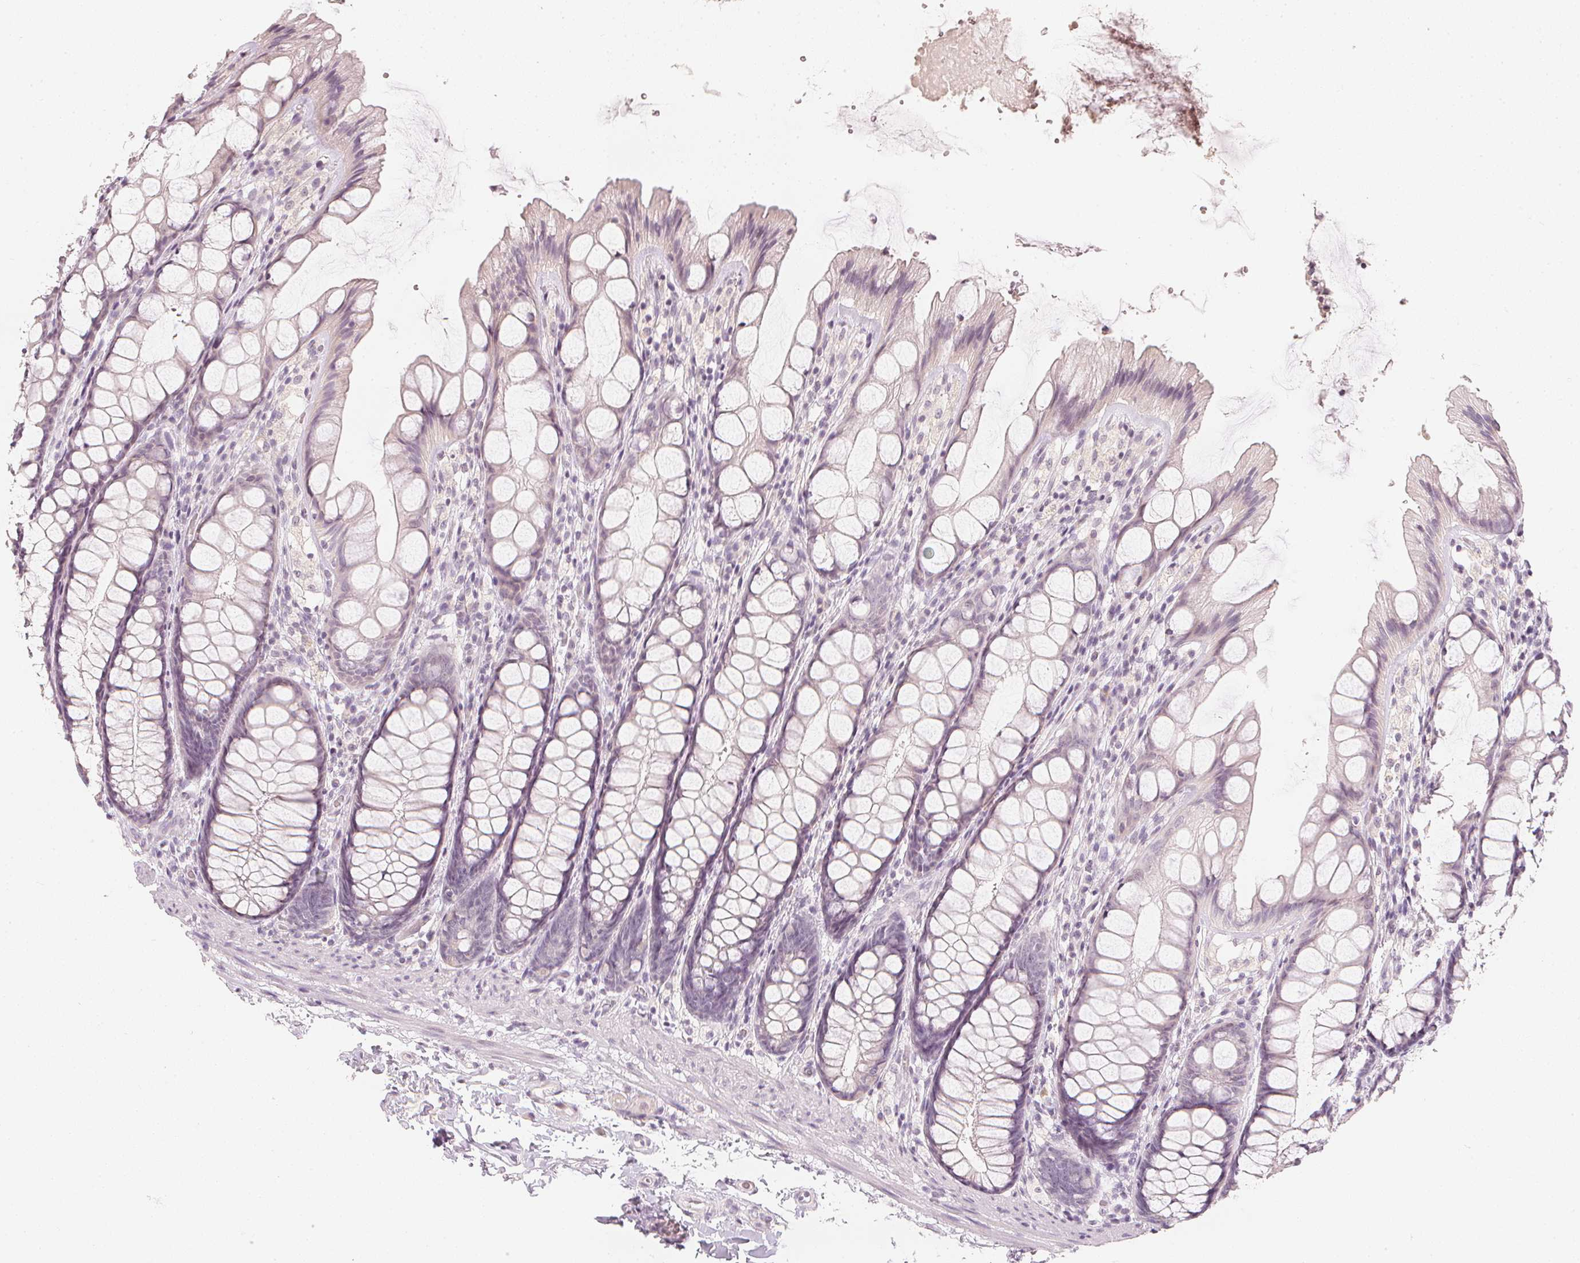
{"staining": {"intensity": "weak", "quantity": "<25%", "location": "cytoplasmic/membranous"}, "tissue": "colon", "cell_type": "Glandular cells", "image_type": "normal", "snomed": [{"axis": "morphology", "description": "Normal tissue, NOS"}, {"axis": "topography", "description": "Colon"}], "caption": "The micrograph shows no significant staining in glandular cells of colon. The staining is performed using DAB (3,3'-diaminobenzidine) brown chromogen with nuclei counter-stained in using hematoxylin.", "gene": "CALB1", "patient": {"sex": "male", "age": 47}}